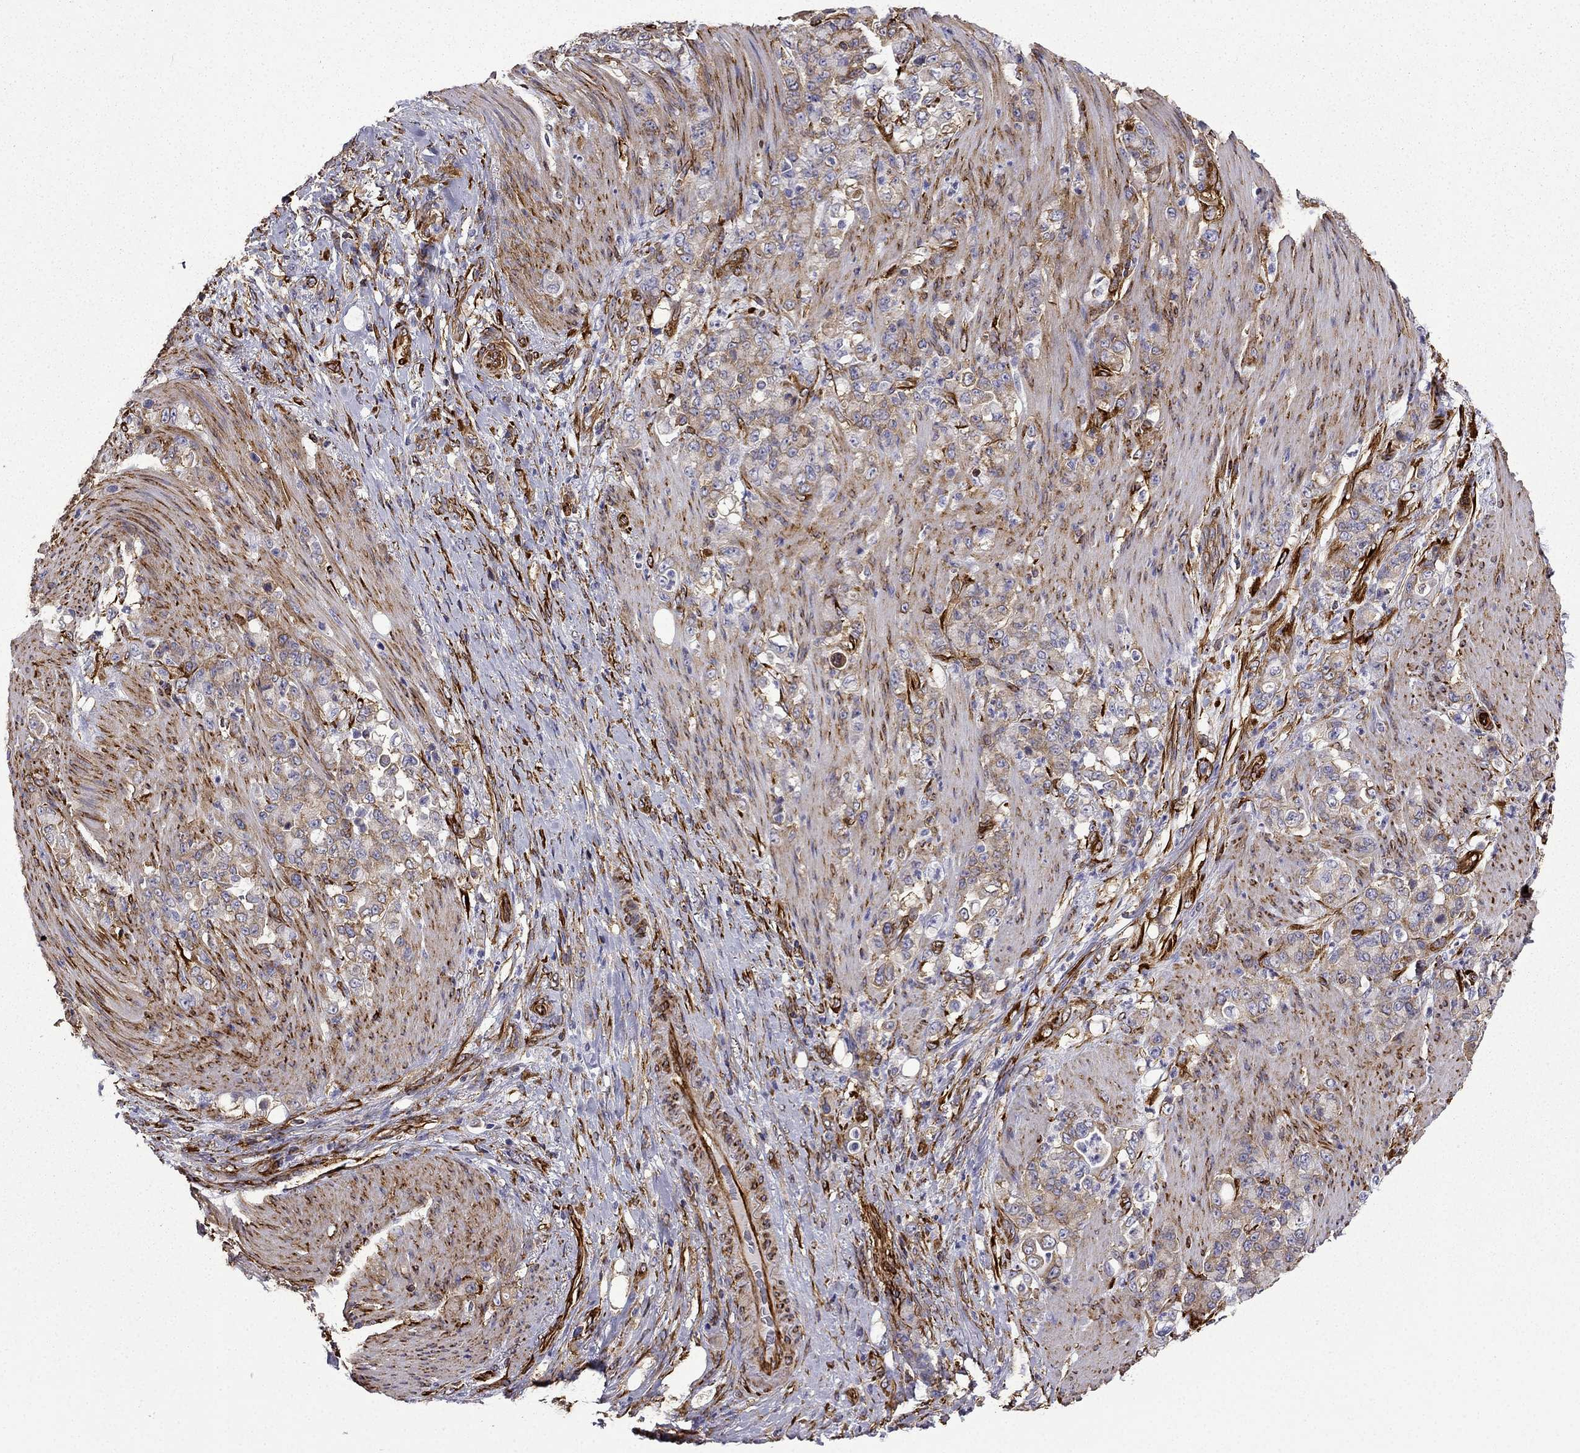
{"staining": {"intensity": "moderate", "quantity": ">75%", "location": "cytoplasmic/membranous"}, "tissue": "stomach cancer", "cell_type": "Tumor cells", "image_type": "cancer", "snomed": [{"axis": "morphology", "description": "Adenocarcinoma, NOS"}, {"axis": "topography", "description": "Stomach"}], "caption": "High-magnification brightfield microscopy of stomach adenocarcinoma stained with DAB (3,3'-diaminobenzidine) (brown) and counterstained with hematoxylin (blue). tumor cells exhibit moderate cytoplasmic/membranous positivity is present in about>75% of cells.", "gene": "MAP4", "patient": {"sex": "female", "age": 79}}